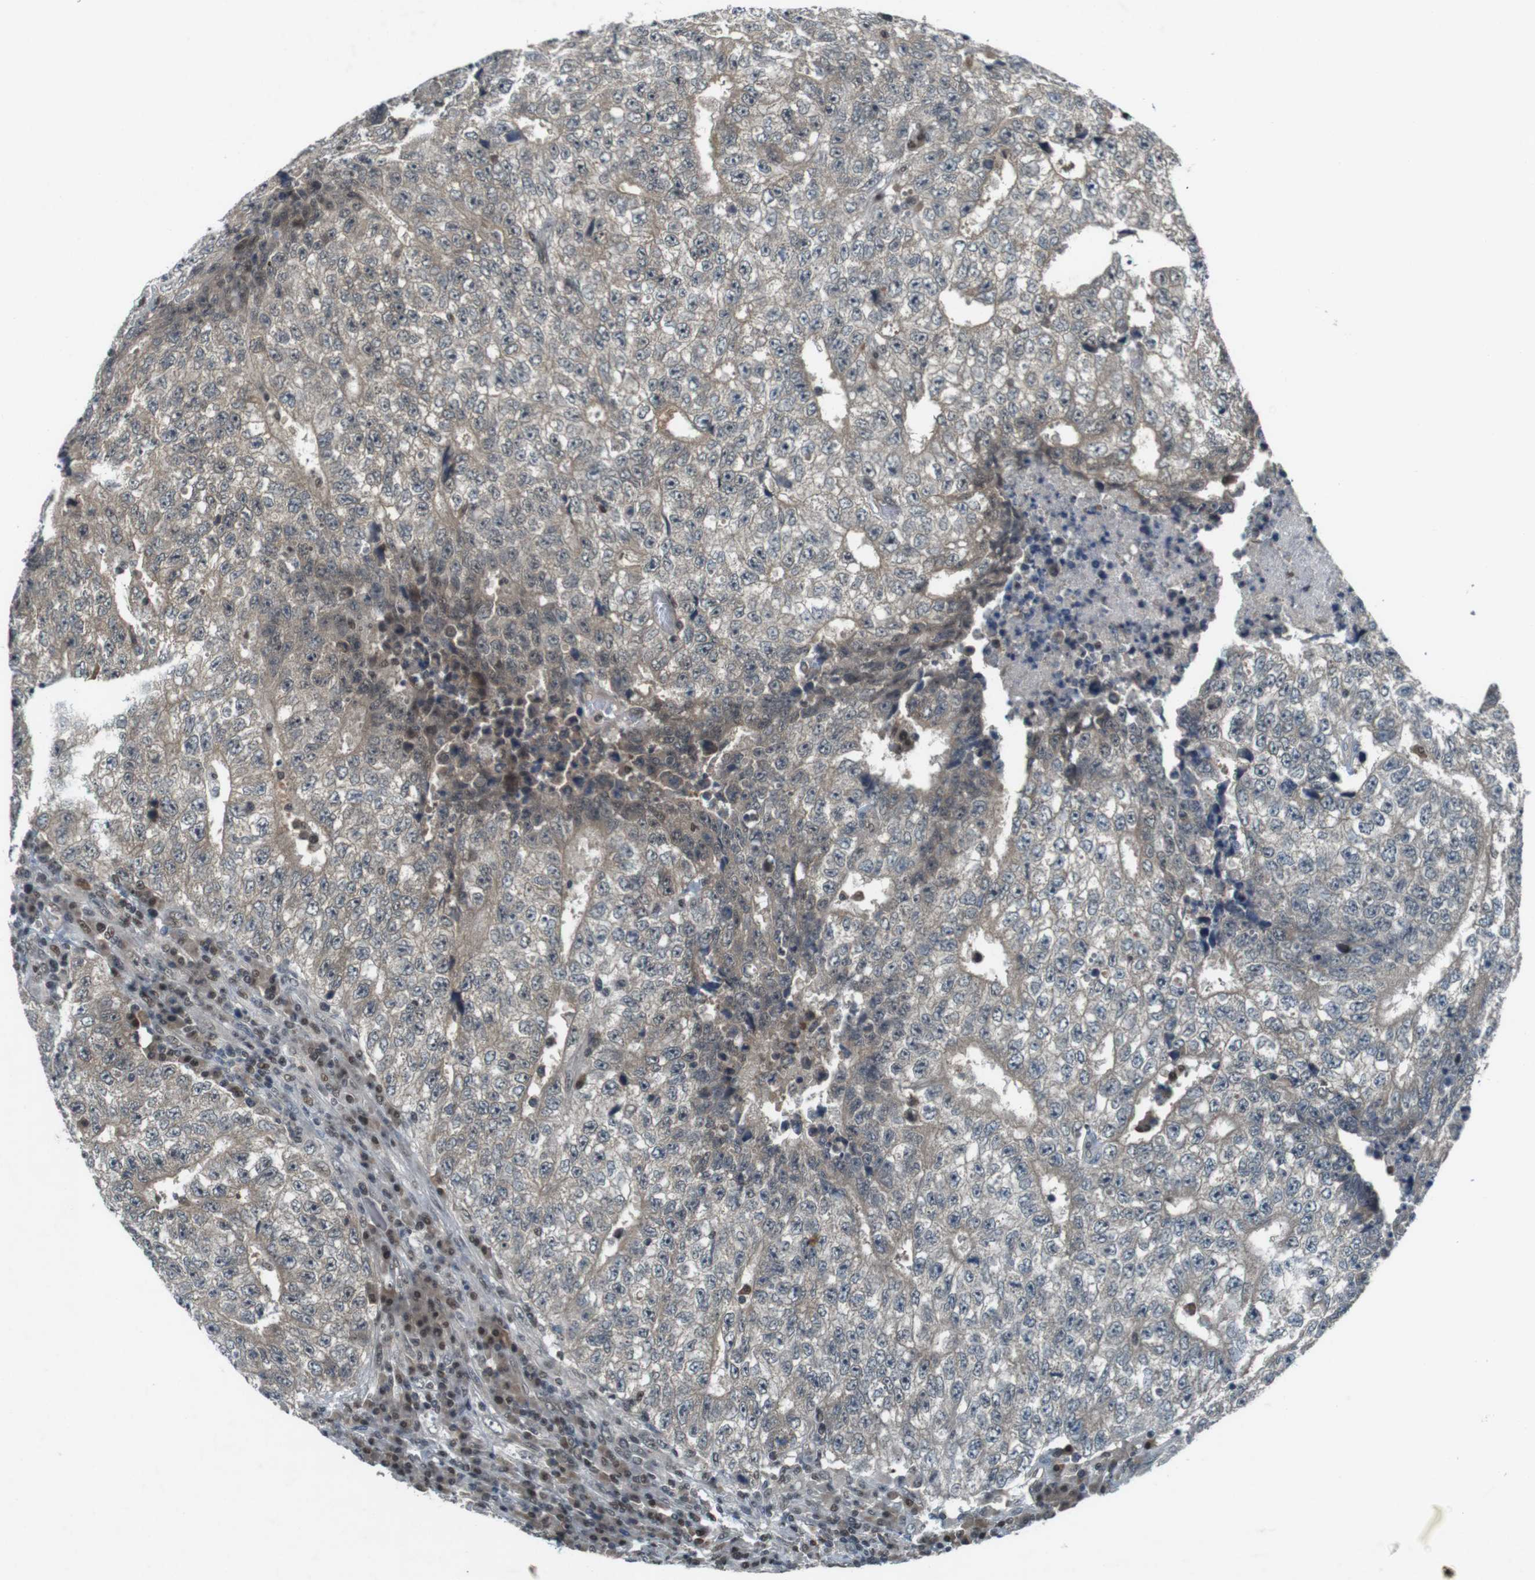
{"staining": {"intensity": "weak", "quantity": ">75%", "location": "cytoplasmic/membranous"}, "tissue": "testis cancer", "cell_type": "Tumor cells", "image_type": "cancer", "snomed": [{"axis": "morphology", "description": "Necrosis, NOS"}, {"axis": "morphology", "description": "Carcinoma, Embryonal, NOS"}, {"axis": "topography", "description": "Testis"}], "caption": "About >75% of tumor cells in human testis cancer exhibit weak cytoplasmic/membranous protein expression as visualized by brown immunohistochemical staining.", "gene": "MAPKAPK5", "patient": {"sex": "male", "age": 19}}